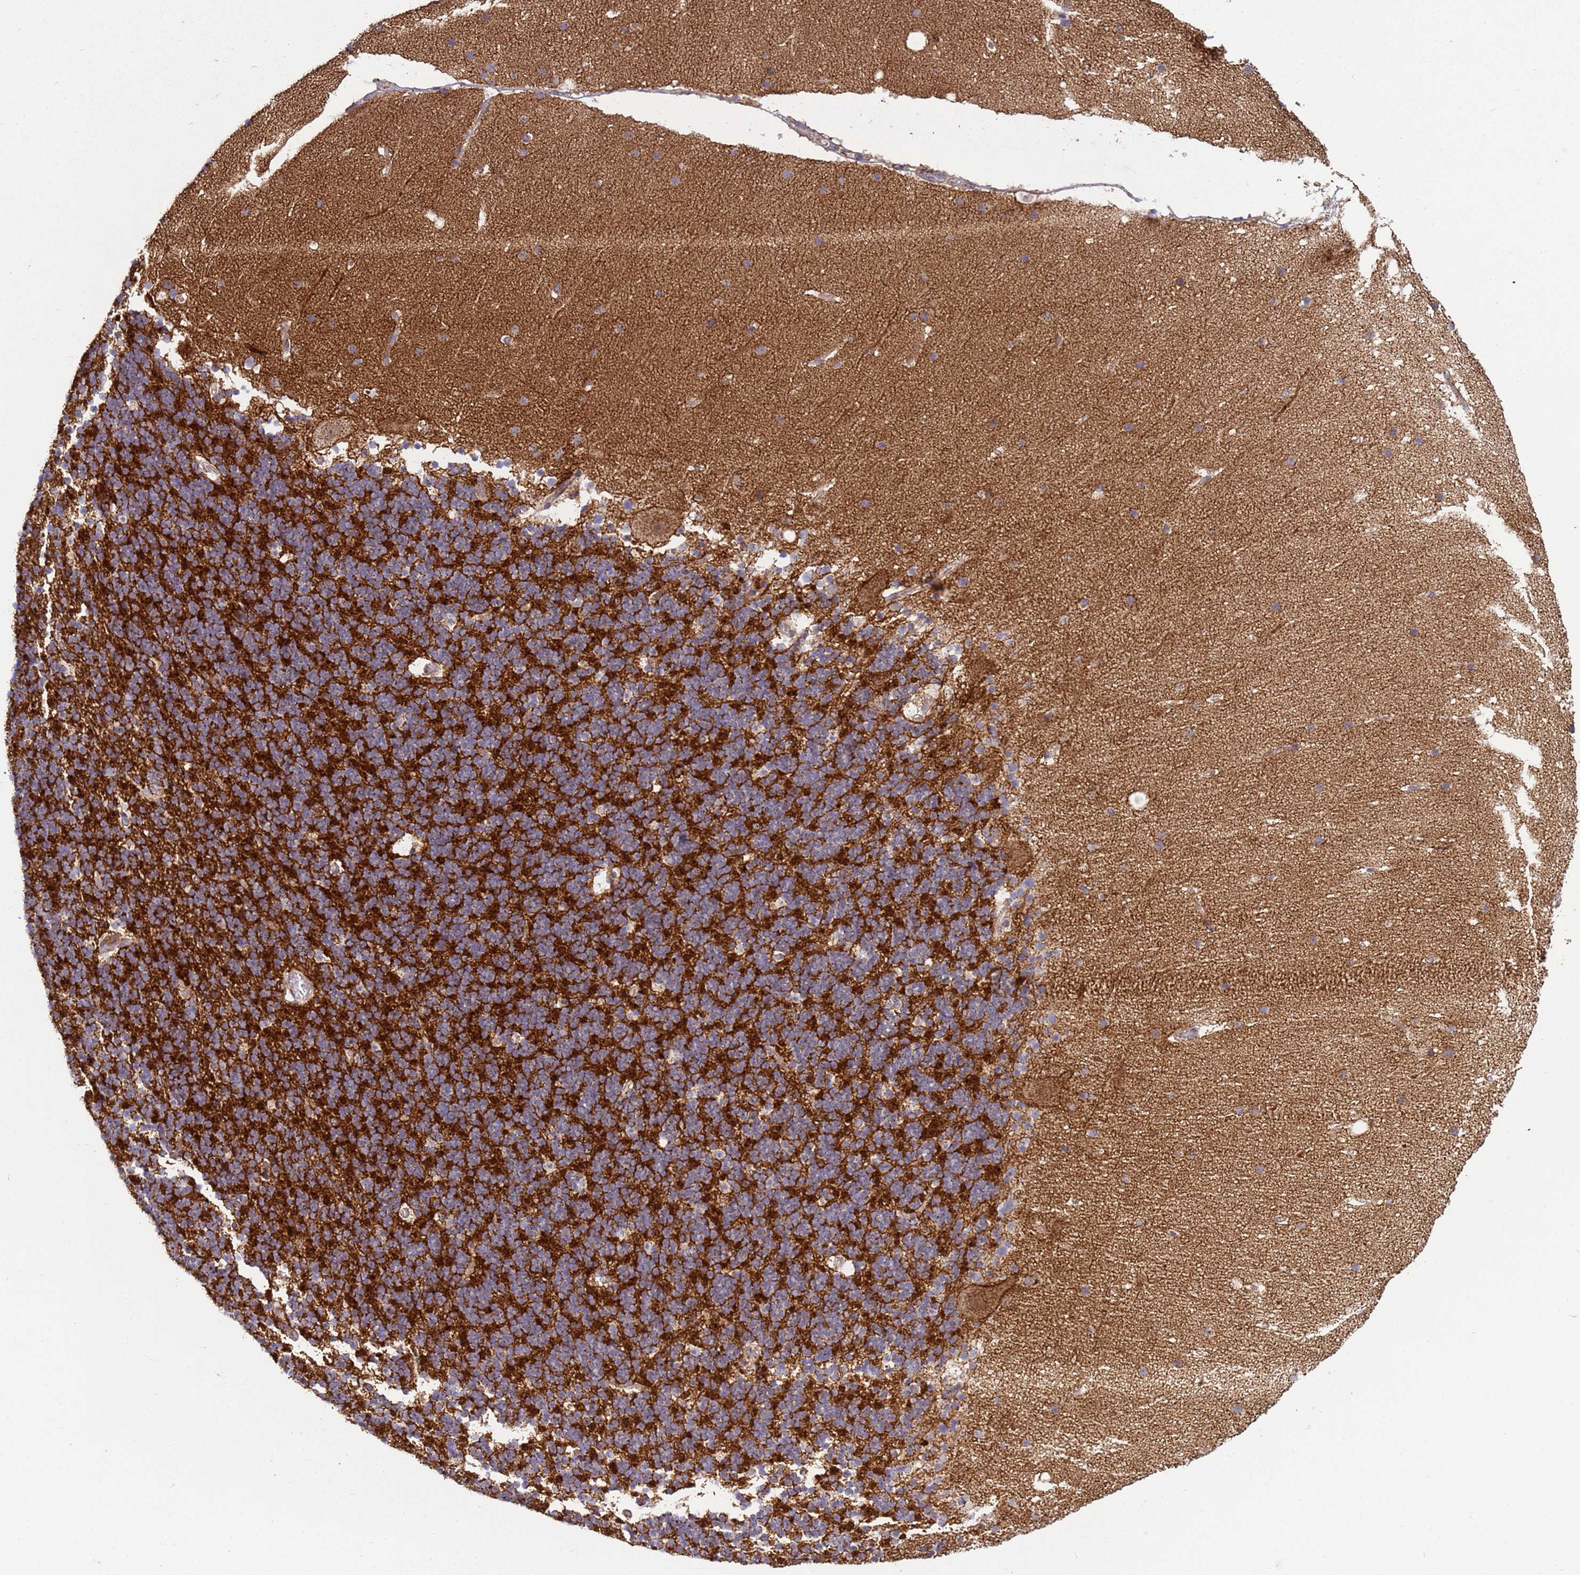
{"staining": {"intensity": "strong", "quantity": "25%-75%", "location": "cytoplasmic/membranous"}, "tissue": "cerebellum", "cell_type": "Cells in granular layer", "image_type": "normal", "snomed": [{"axis": "morphology", "description": "Normal tissue, NOS"}, {"axis": "topography", "description": "Cerebellum"}], "caption": "Cells in granular layer exhibit high levels of strong cytoplasmic/membranous positivity in about 25%-75% of cells in normal human cerebellum.", "gene": "FBXO33", "patient": {"sex": "male", "age": 57}}